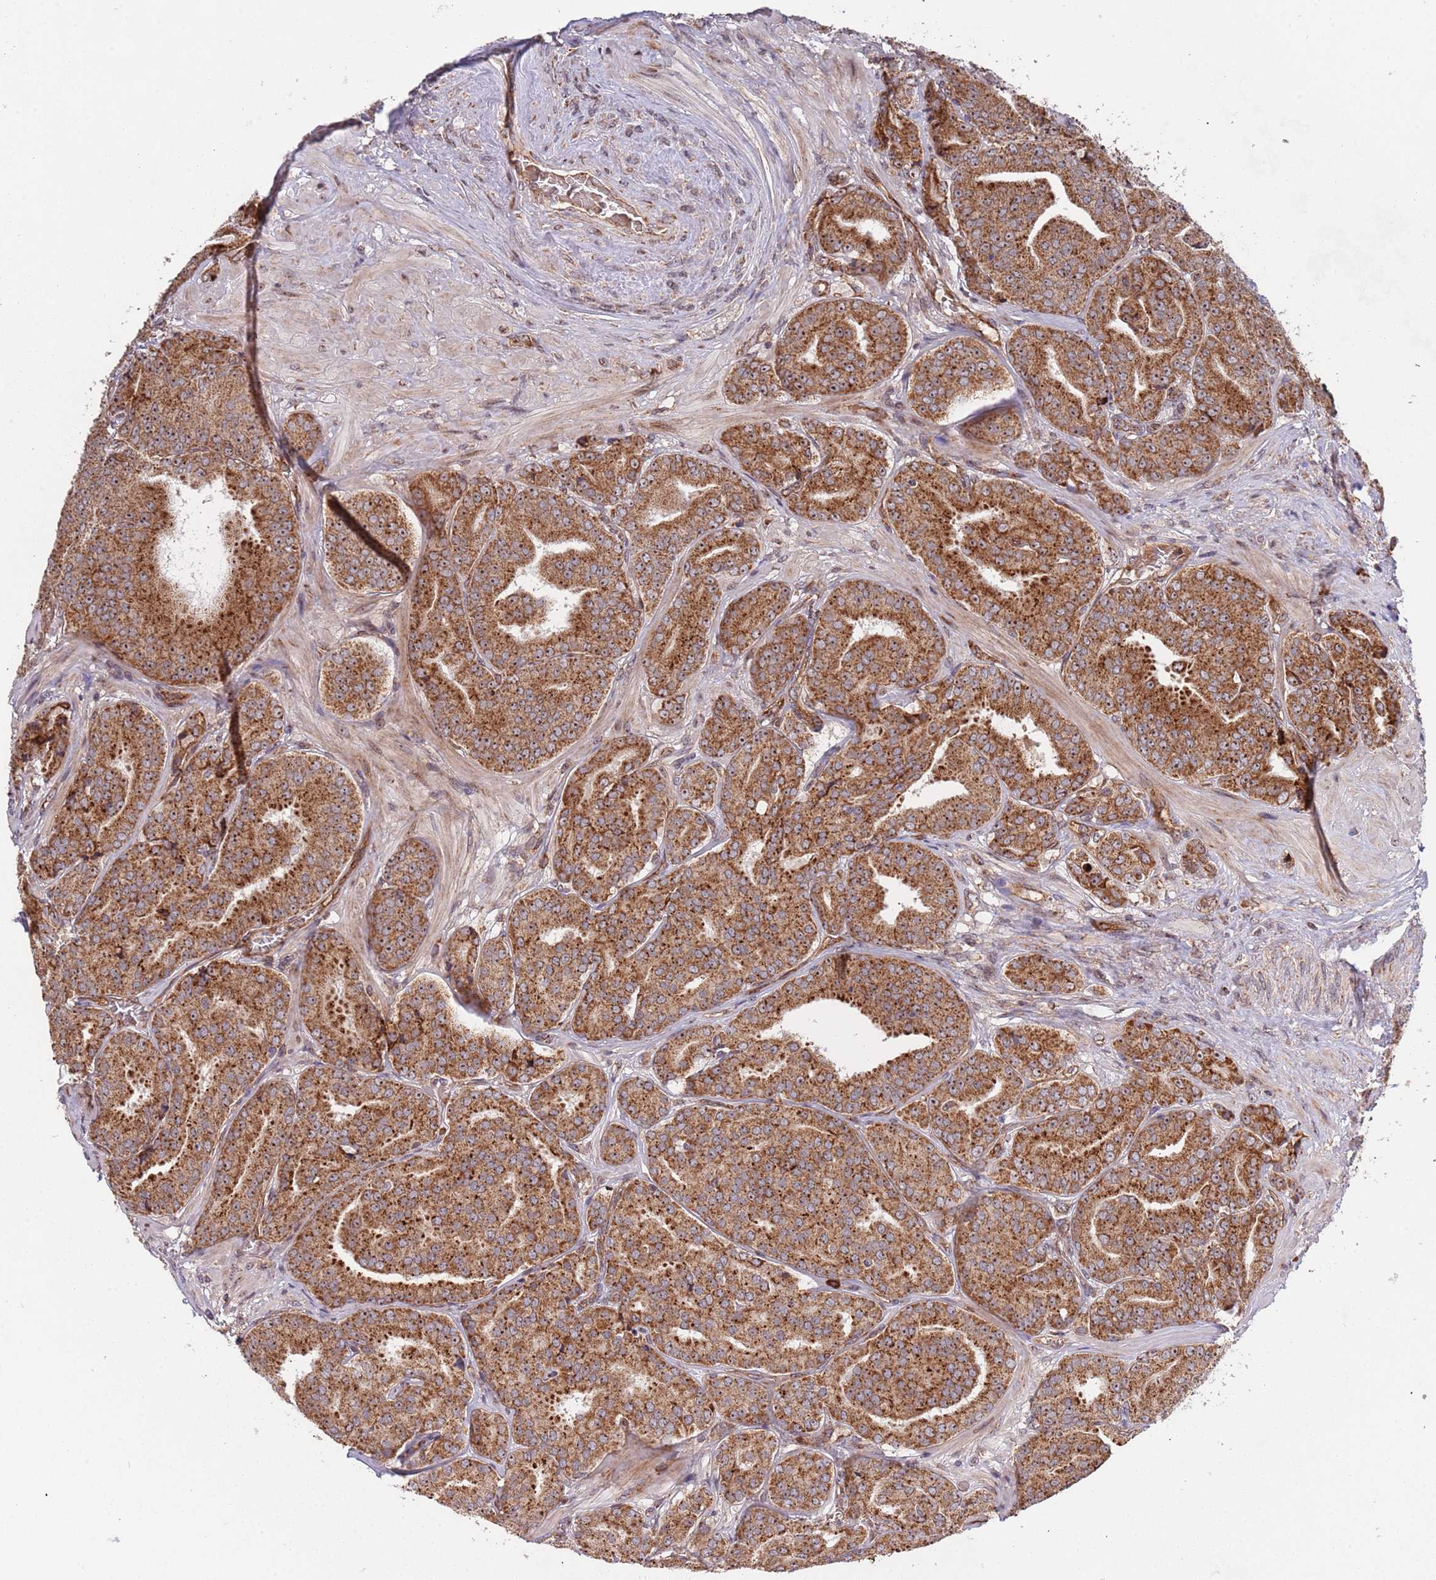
{"staining": {"intensity": "moderate", "quantity": ">75%", "location": "cytoplasmic/membranous"}, "tissue": "prostate cancer", "cell_type": "Tumor cells", "image_type": "cancer", "snomed": [{"axis": "morphology", "description": "Adenocarcinoma, High grade"}, {"axis": "topography", "description": "Prostate"}], "caption": "Protein staining of prostate cancer tissue shows moderate cytoplasmic/membranous staining in approximately >75% of tumor cells.", "gene": "DCHS1", "patient": {"sex": "male", "age": 63}}